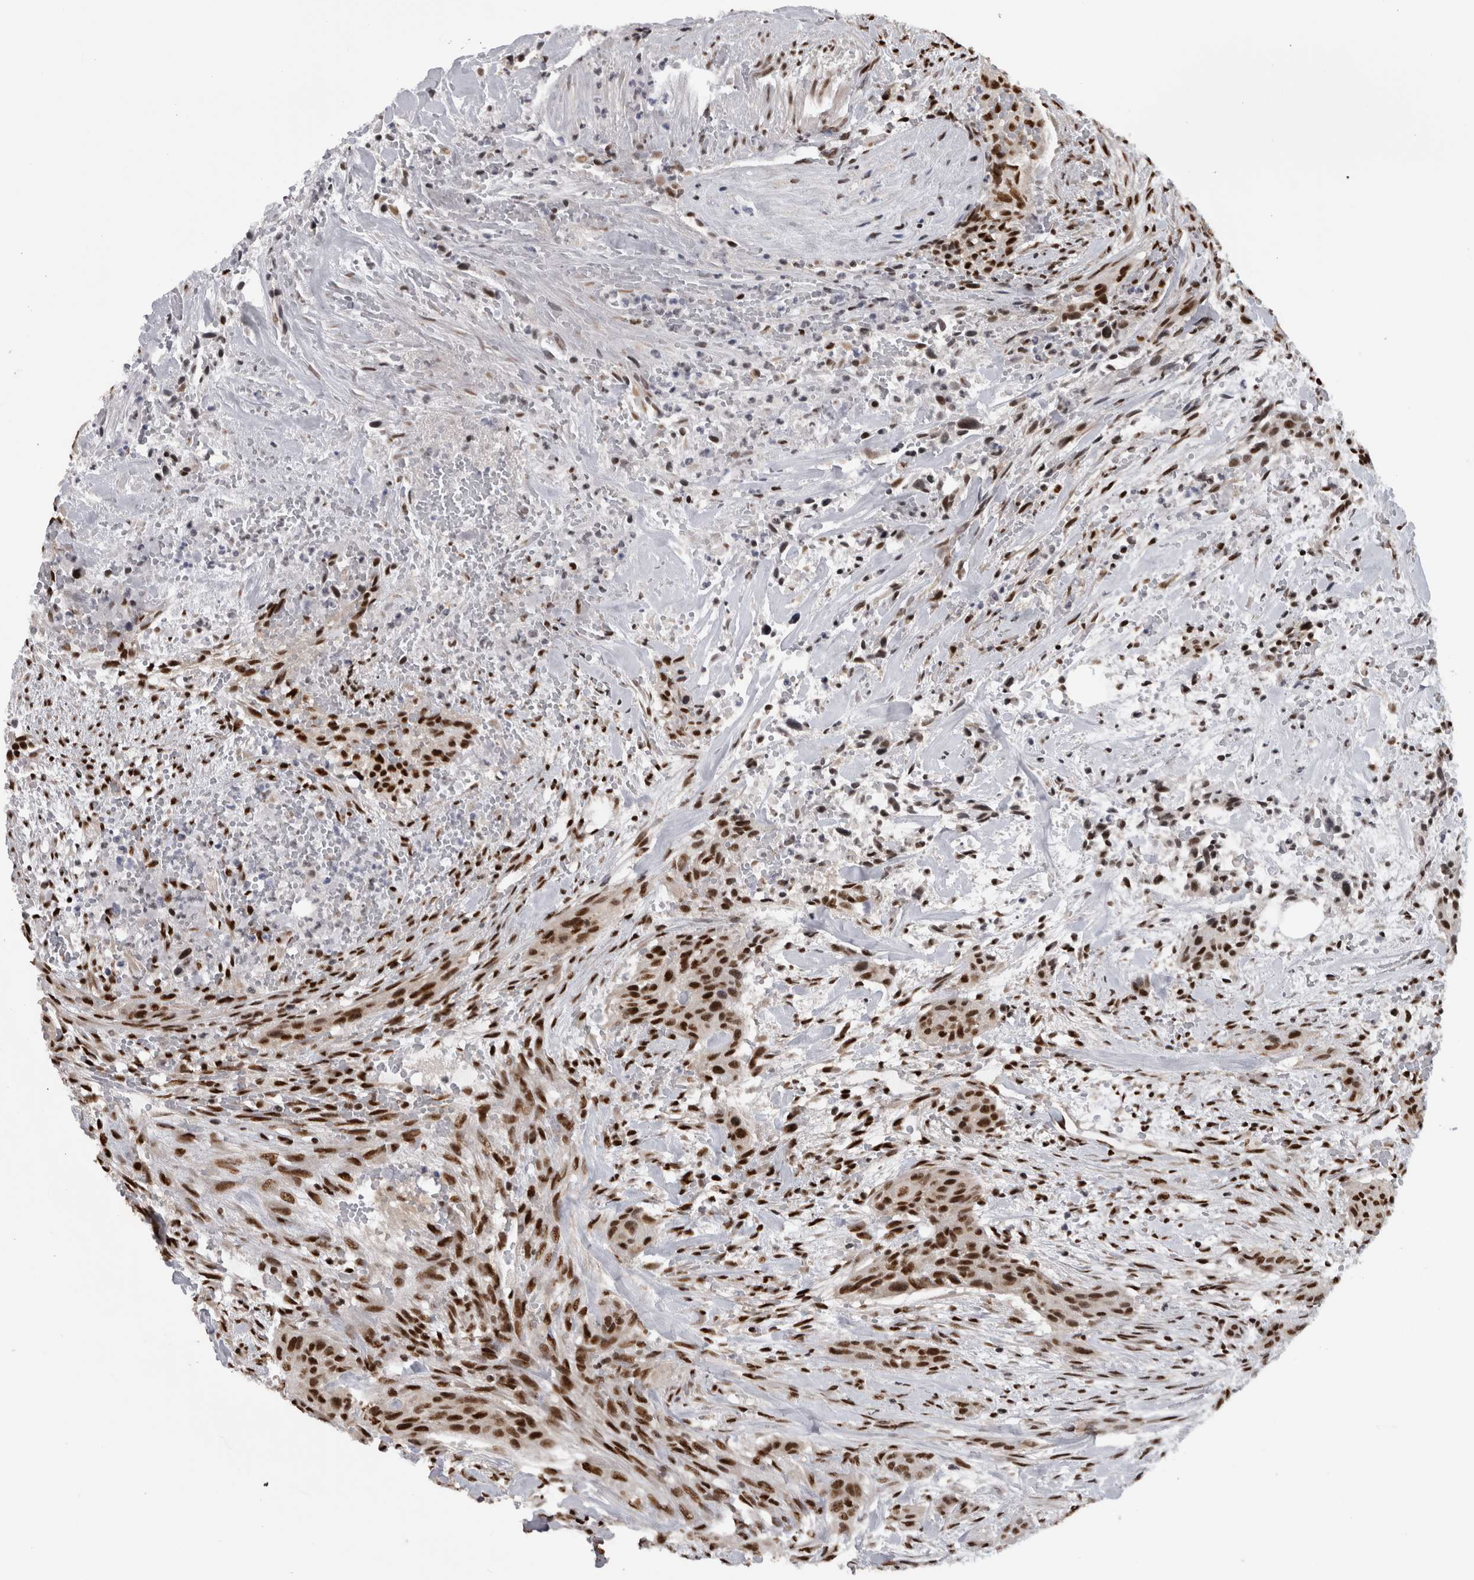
{"staining": {"intensity": "strong", "quantity": ">75%", "location": "nuclear"}, "tissue": "urothelial cancer", "cell_type": "Tumor cells", "image_type": "cancer", "snomed": [{"axis": "morphology", "description": "Urothelial carcinoma, High grade"}, {"axis": "topography", "description": "Urinary bladder"}], "caption": "Urothelial cancer stained for a protein (brown) displays strong nuclear positive expression in about >75% of tumor cells.", "gene": "ZSCAN2", "patient": {"sex": "male", "age": 35}}